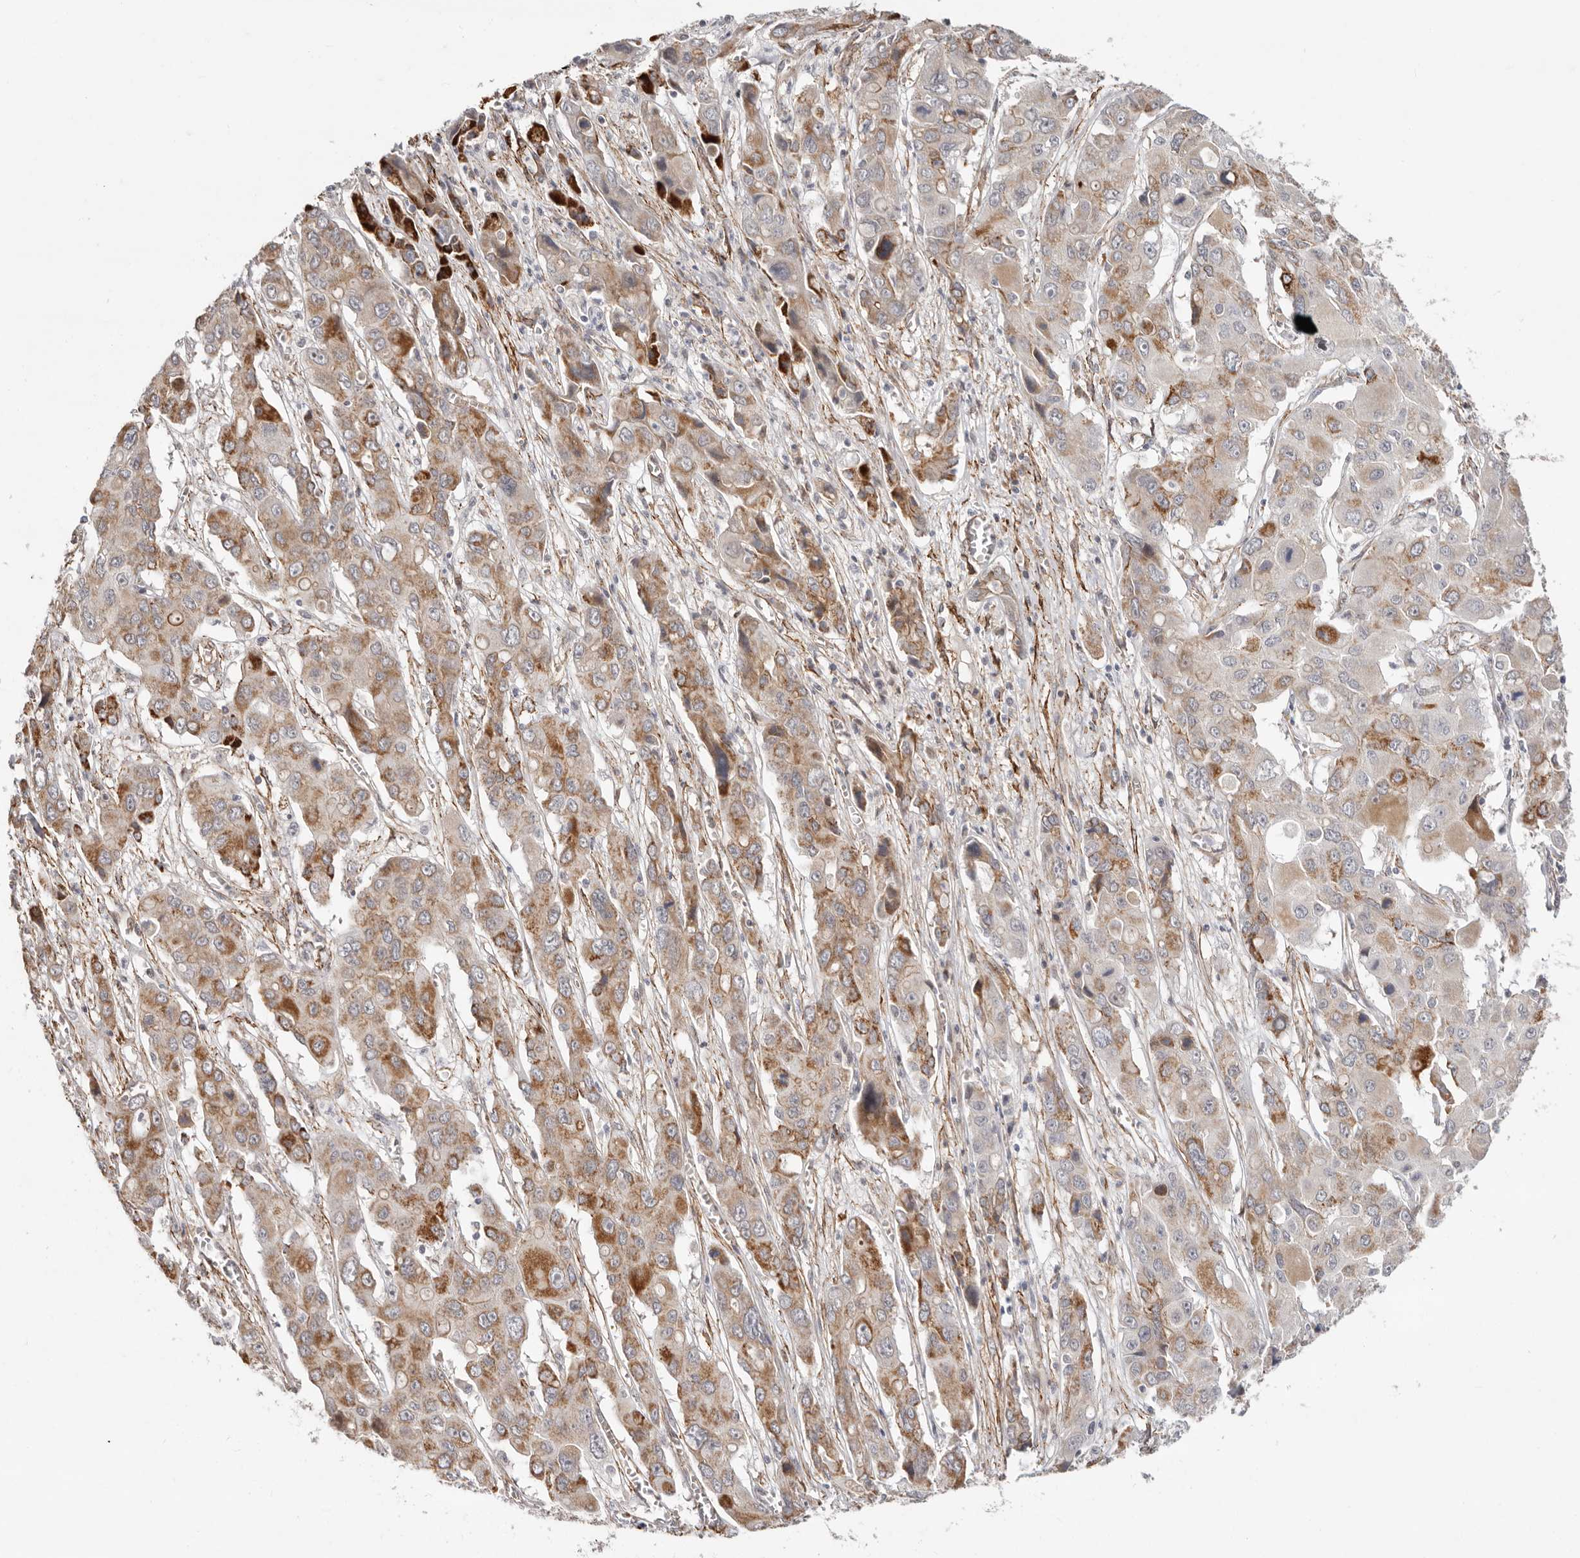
{"staining": {"intensity": "moderate", "quantity": ">75%", "location": "cytoplasmic/membranous"}, "tissue": "liver cancer", "cell_type": "Tumor cells", "image_type": "cancer", "snomed": [{"axis": "morphology", "description": "Cholangiocarcinoma"}, {"axis": "topography", "description": "Liver"}], "caption": "Protein positivity by IHC reveals moderate cytoplasmic/membranous positivity in about >75% of tumor cells in liver cancer (cholangiocarcinoma).", "gene": "SZT2", "patient": {"sex": "male", "age": 67}}